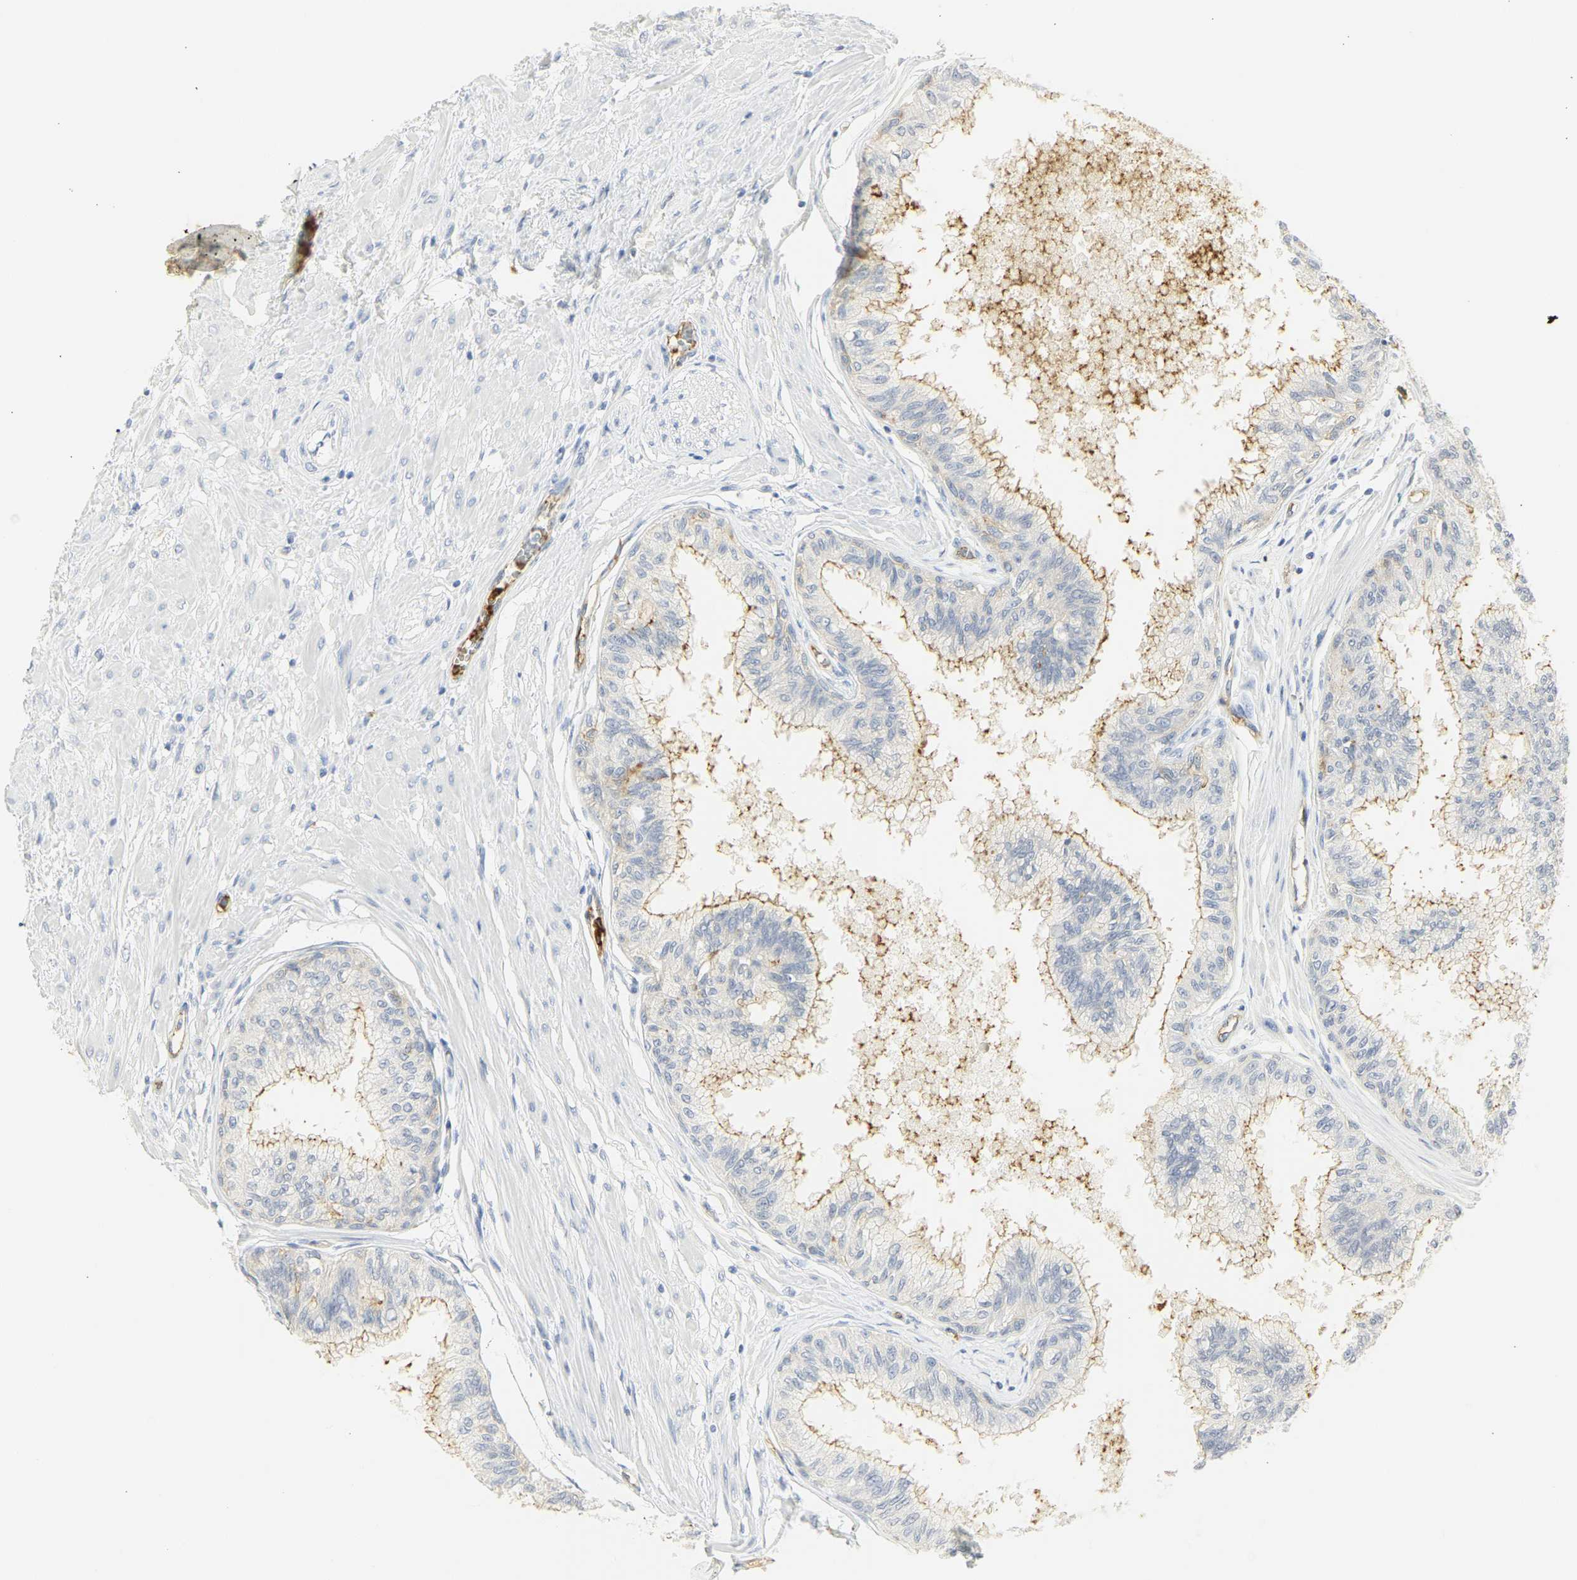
{"staining": {"intensity": "weak", "quantity": "<25%", "location": "cytoplasmic/membranous"}, "tissue": "prostate", "cell_type": "Glandular cells", "image_type": "normal", "snomed": [{"axis": "morphology", "description": "Normal tissue, NOS"}, {"axis": "topography", "description": "Prostate"}, {"axis": "topography", "description": "Seminal veicle"}], "caption": "The IHC histopathology image has no significant staining in glandular cells of prostate. The staining is performed using DAB brown chromogen with nuclei counter-stained in using hematoxylin.", "gene": "CEACAM5", "patient": {"sex": "male", "age": 60}}